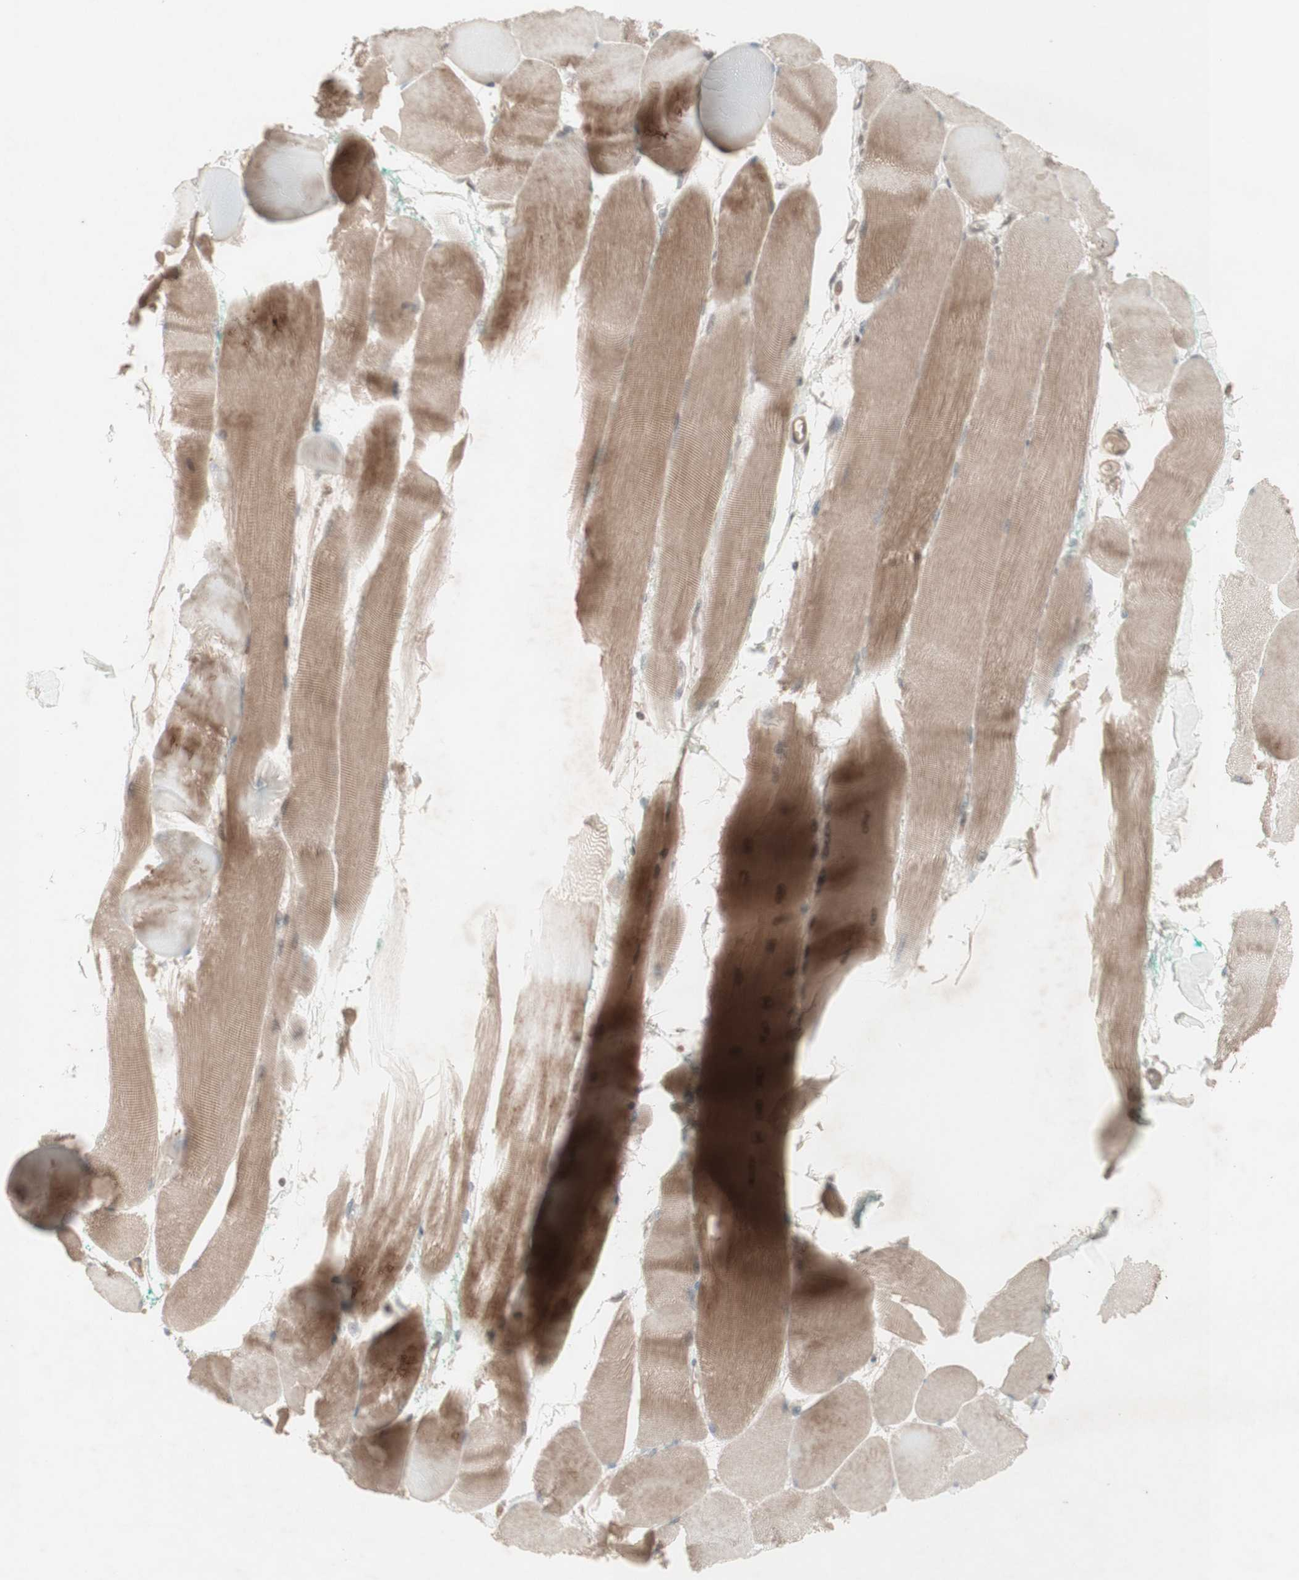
{"staining": {"intensity": "moderate", "quantity": ">75%", "location": "cytoplasmic/membranous"}, "tissue": "skeletal muscle", "cell_type": "Myocytes", "image_type": "normal", "snomed": [{"axis": "morphology", "description": "Normal tissue, NOS"}, {"axis": "morphology", "description": "Squamous cell carcinoma, NOS"}, {"axis": "topography", "description": "Skeletal muscle"}], "caption": "The immunohistochemical stain shows moderate cytoplasmic/membranous expression in myocytes of benign skeletal muscle. (DAB (3,3'-diaminobenzidine) = brown stain, brightfield microscopy at high magnification).", "gene": "MSH6", "patient": {"sex": "male", "age": 51}}